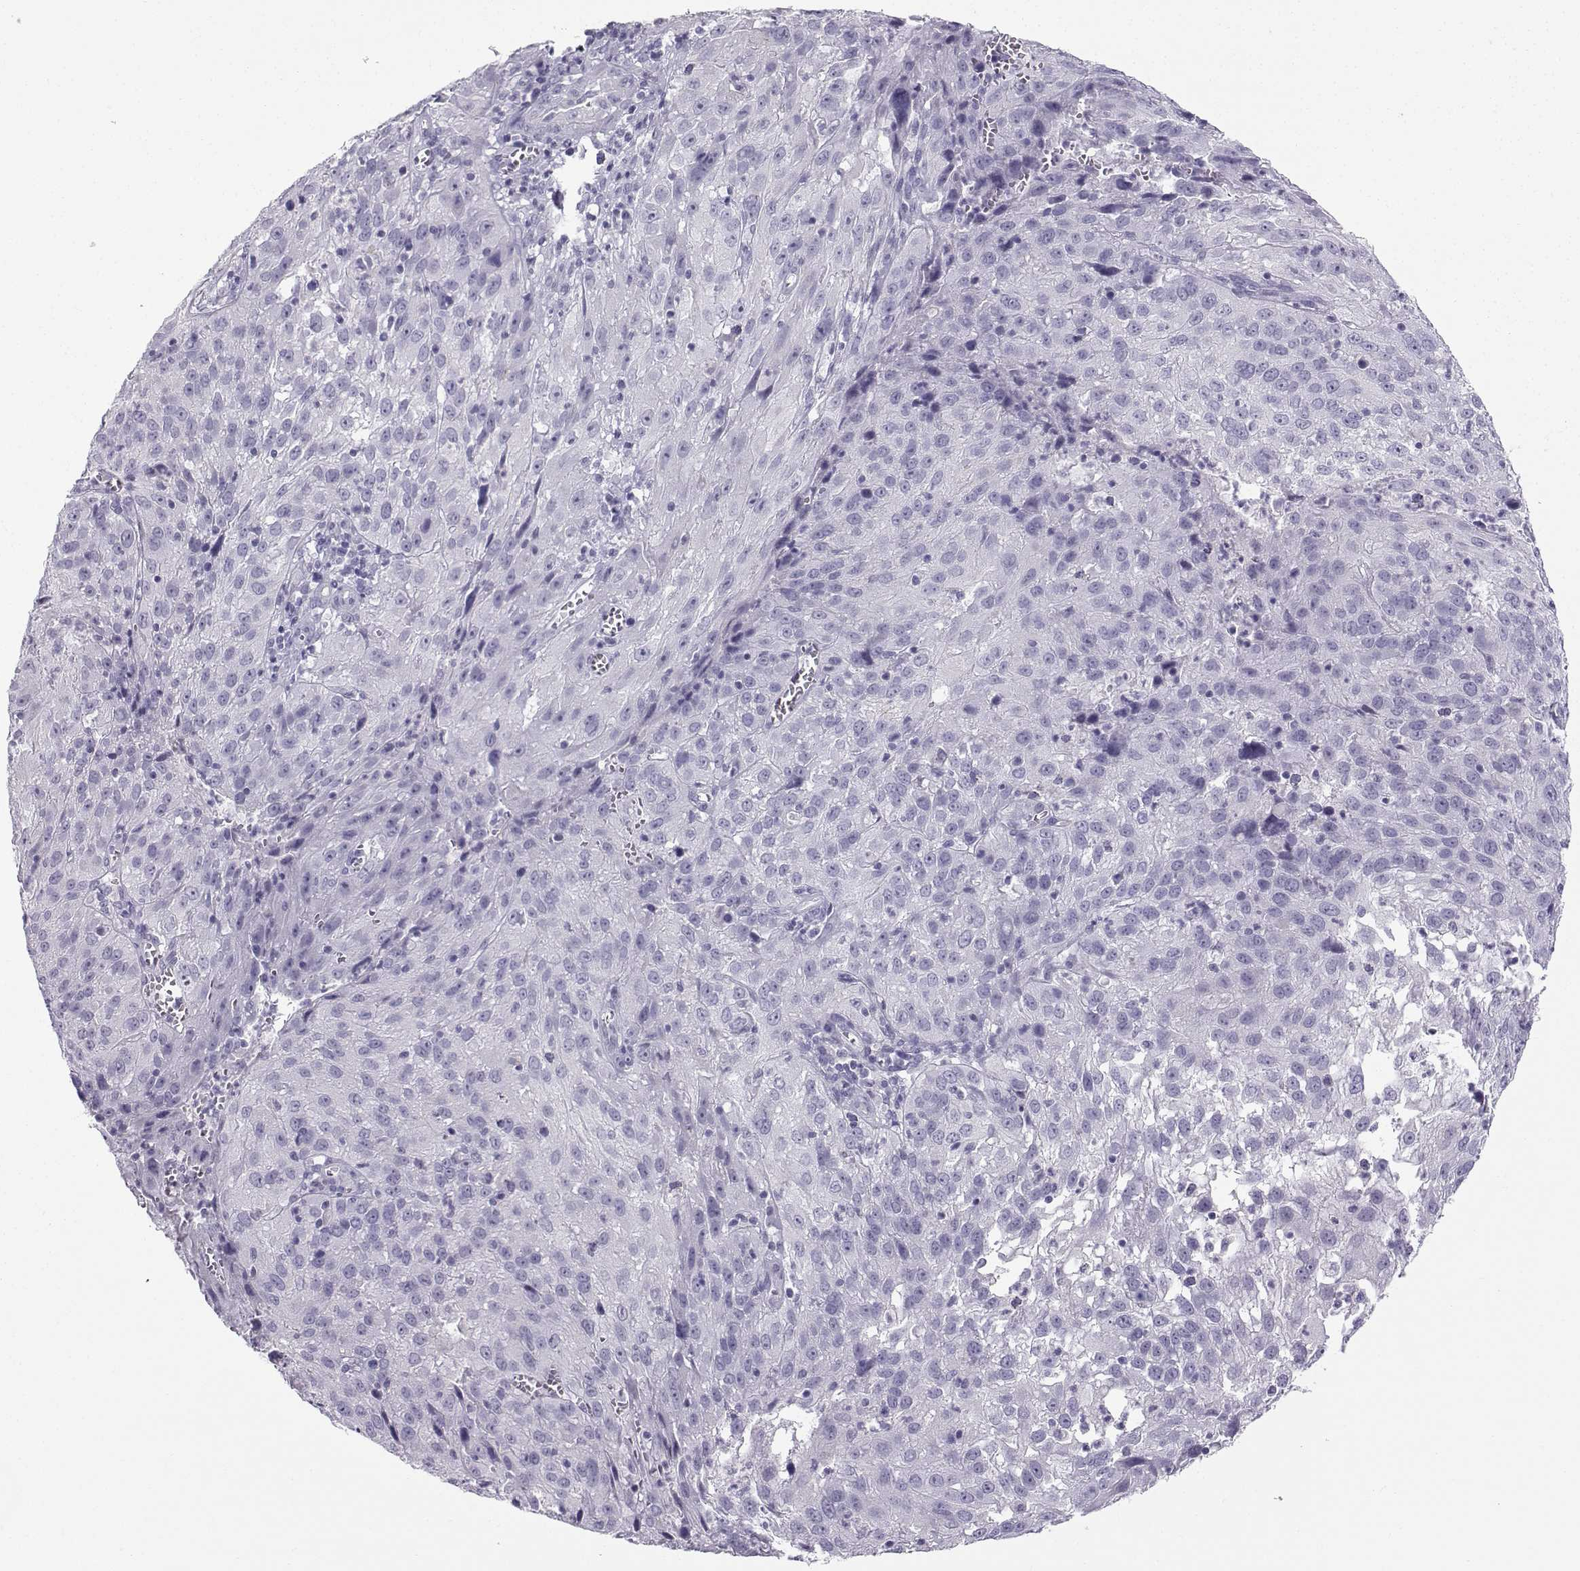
{"staining": {"intensity": "negative", "quantity": "none", "location": "none"}, "tissue": "cervical cancer", "cell_type": "Tumor cells", "image_type": "cancer", "snomed": [{"axis": "morphology", "description": "Squamous cell carcinoma, NOS"}, {"axis": "topography", "description": "Cervix"}], "caption": "An immunohistochemistry (IHC) image of cervical cancer is shown. There is no staining in tumor cells of cervical cancer. (Stains: DAB (3,3'-diaminobenzidine) IHC with hematoxylin counter stain, Microscopy: brightfield microscopy at high magnification).", "gene": "ZBTB8B", "patient": {"sex": "female", "age": 32}}